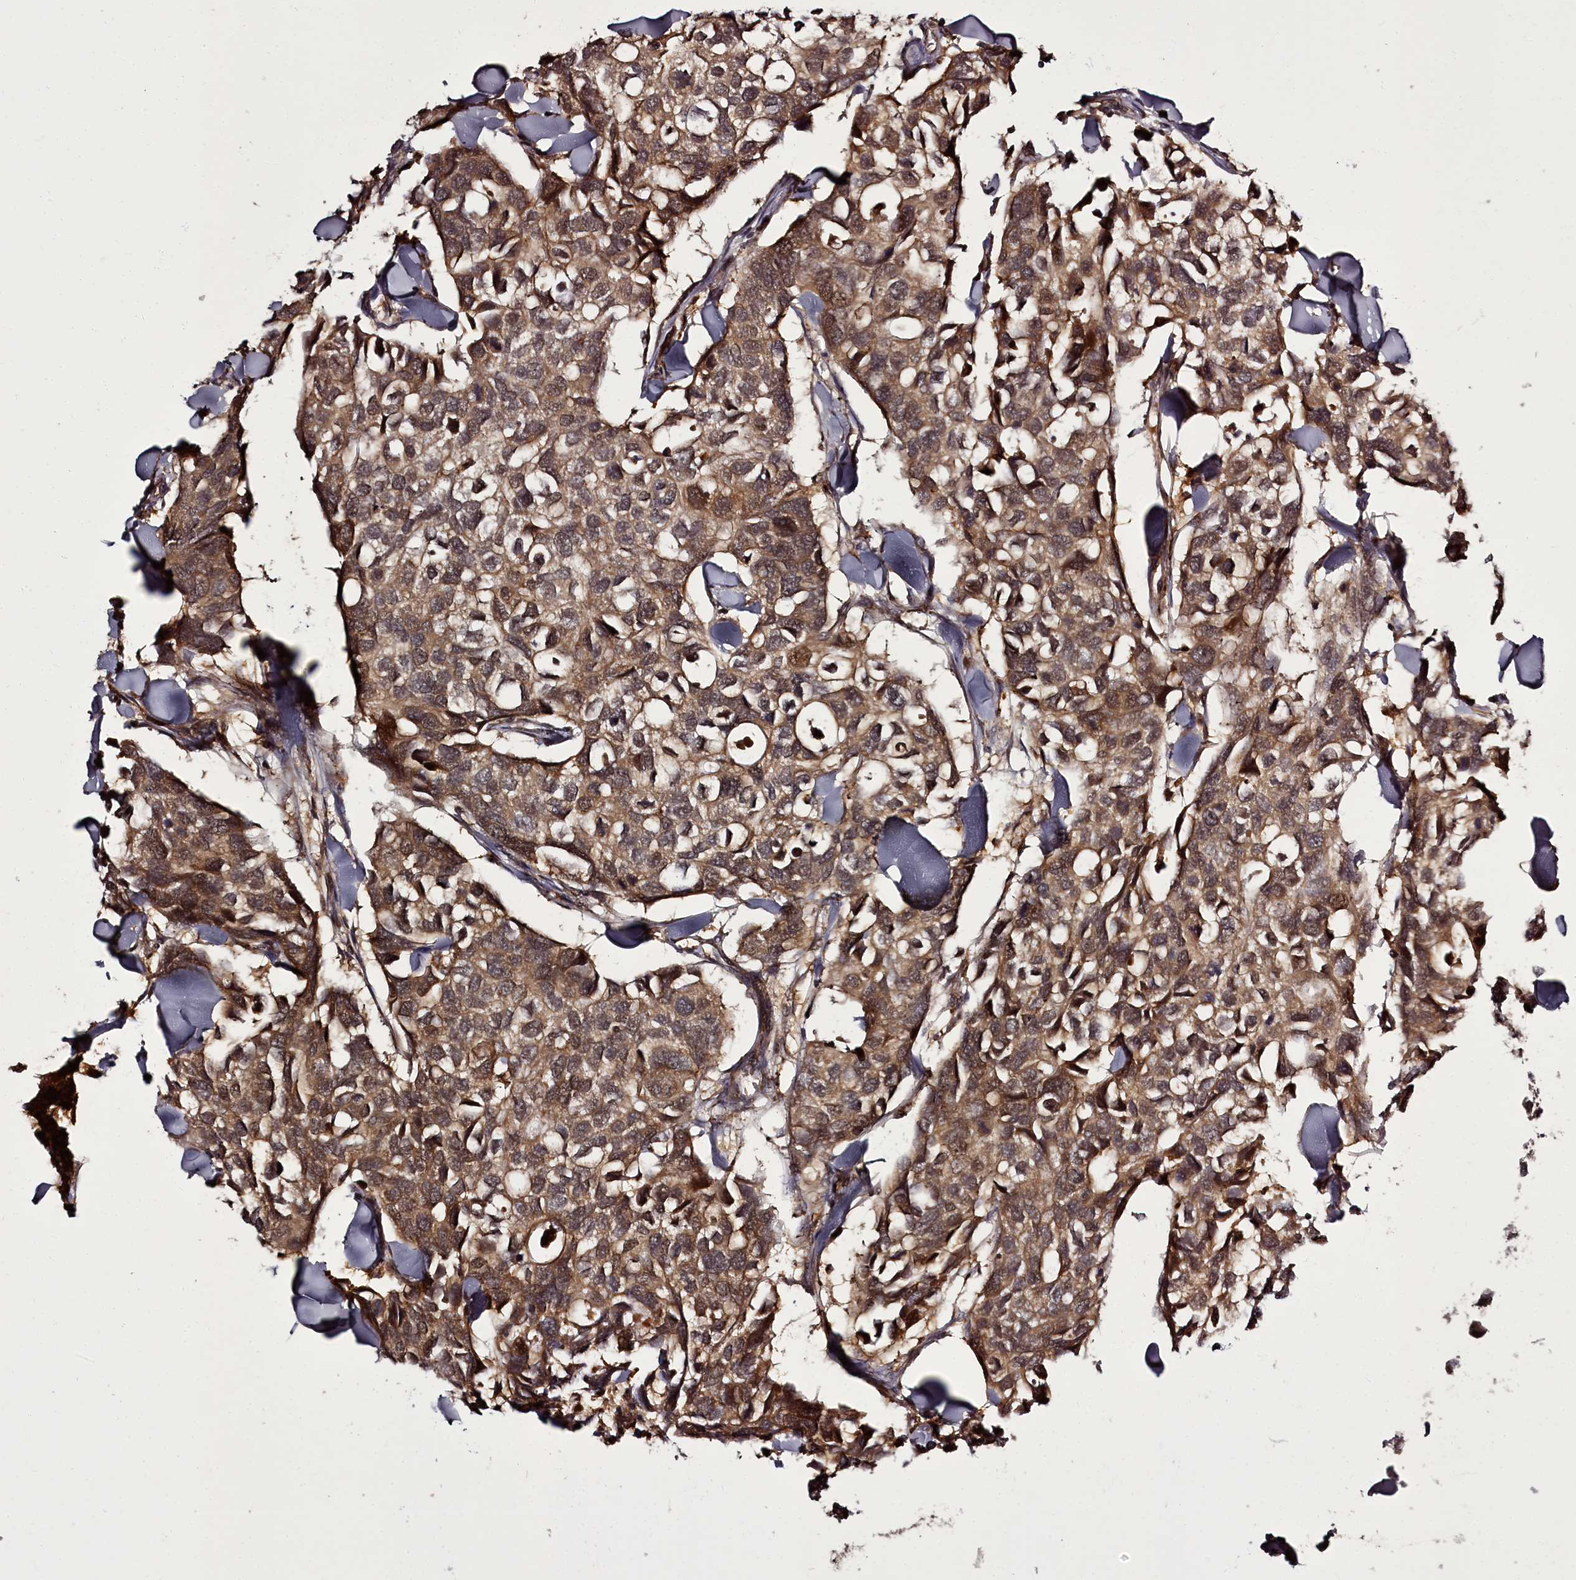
{"staining": {"intensity": "moderate", "quantity": ">75%", "location": "cytoplasmic/membranous,nuclear"}, "tissue": "breast cancer", "cell_type": "Tumor cells", "image_type": "cancer", "snomed": [{"axis": "morphology", "description": "Duct carcinoma"}, {"axis": "topography", "description": "Breast"}], "caption": "High-power microscopy captured an IHC histopathology image of invasive ductal carcinoma (breast), revealing moderate cytoplasmic/membranous and nuclear expression in about >75% of tumor cells. Ihc stains the protein in brown and the nuclei are stained blue.", "gene": "PCBP2", "patient": {"sex": "female", "age": 83}}